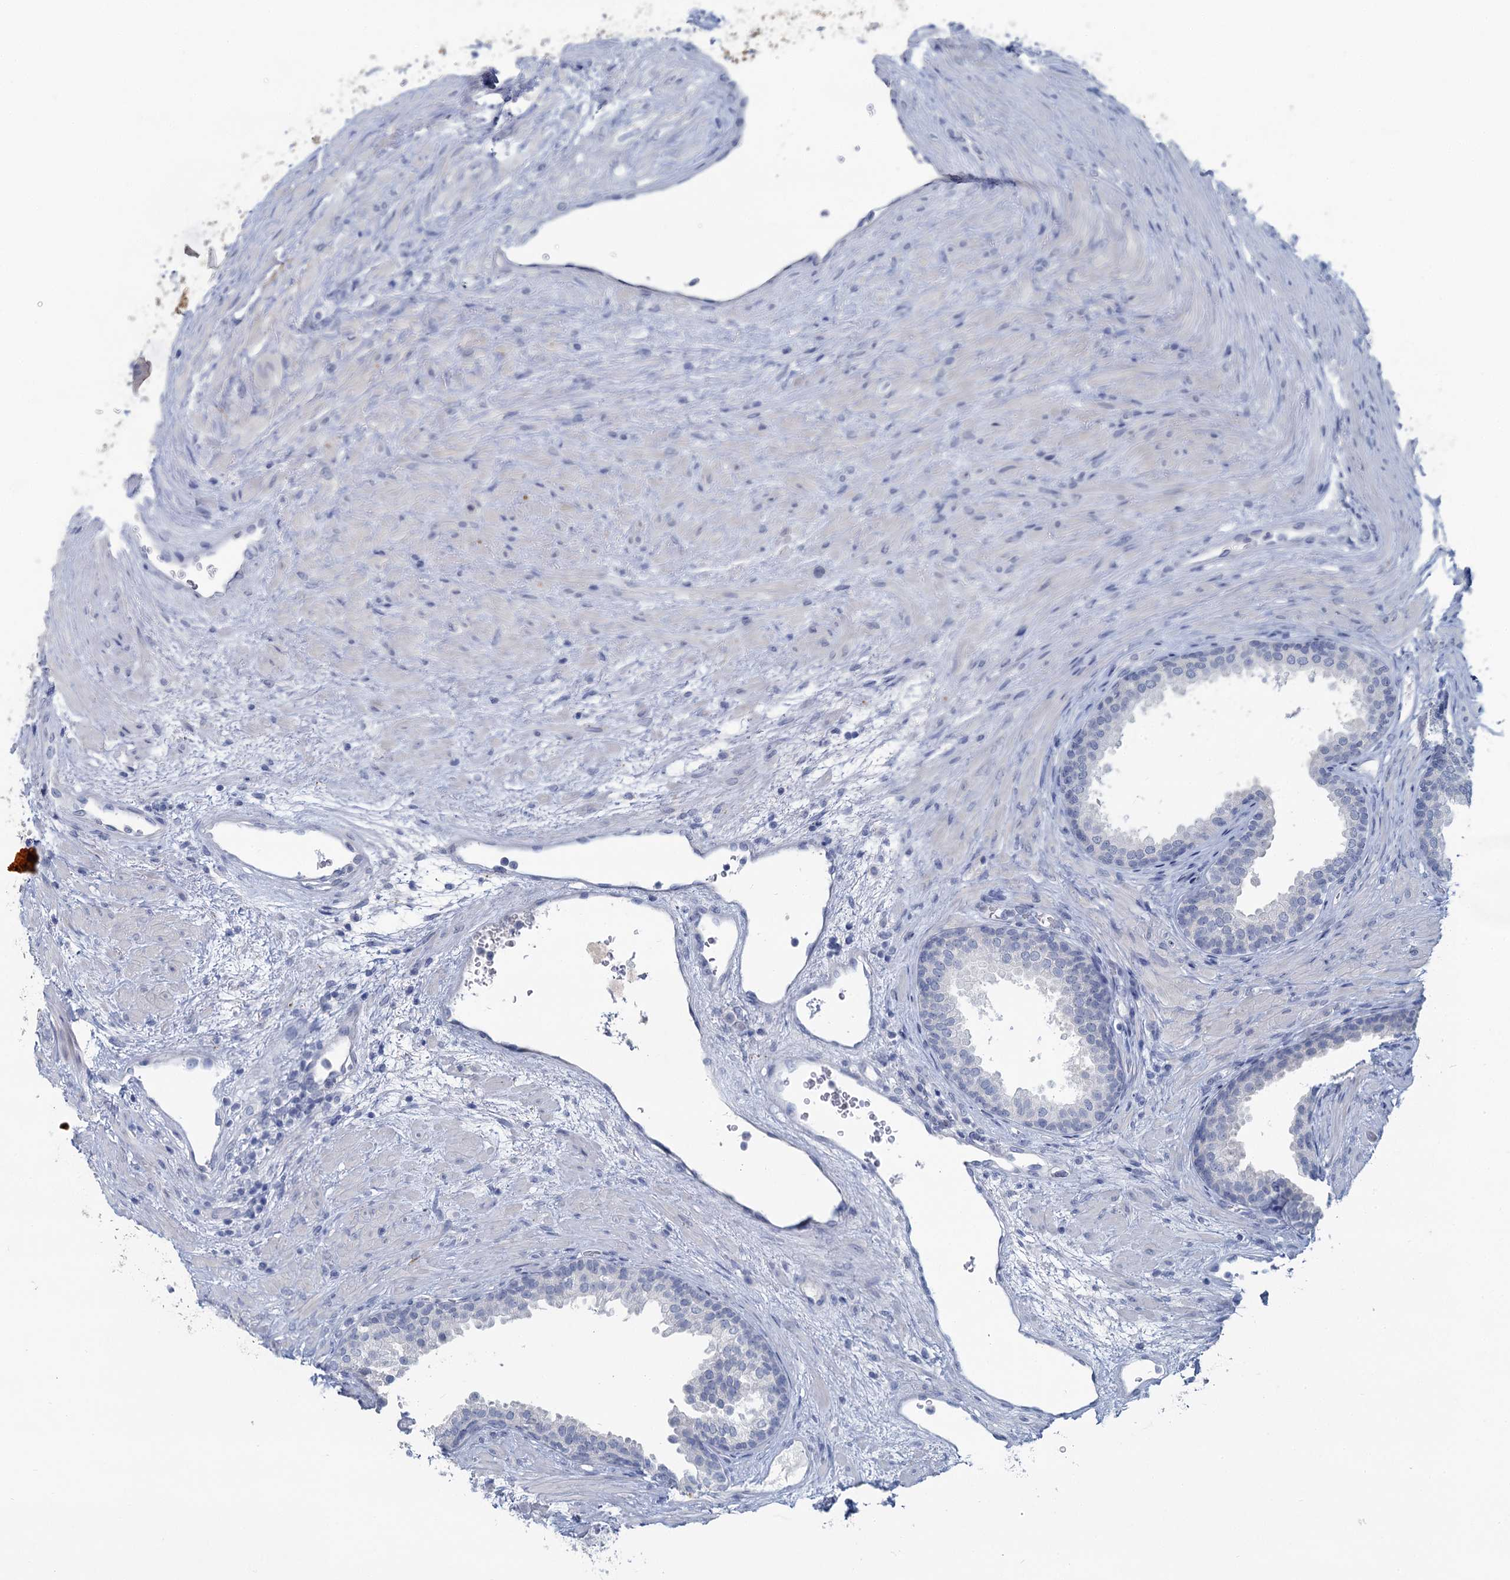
{"staining": {"intensity": "negative", "quantity": "none", "location": "none"}, "tissue": "prostate", "cell_type": "Glandular cells", "image_type": "normal", "snomed": [{"axis": "morphology", "description": "Normal tissue, NOS"}, {"axis": "topography", "description": "Prostate"}], "caption": "Immunohistochemistry image of benign prostate: prostate stained with DAB (3,3'-diaminobenzidine) demonstrates no significant protein staining in glandular cells. The staining was performed using DAB to visualize the protein expression in brown, while the nuclei were stained in blue with hematoxylin (Magnification: 20x).", "gene": "CHGA", "patient": {"sex": "male", "age": 76}}